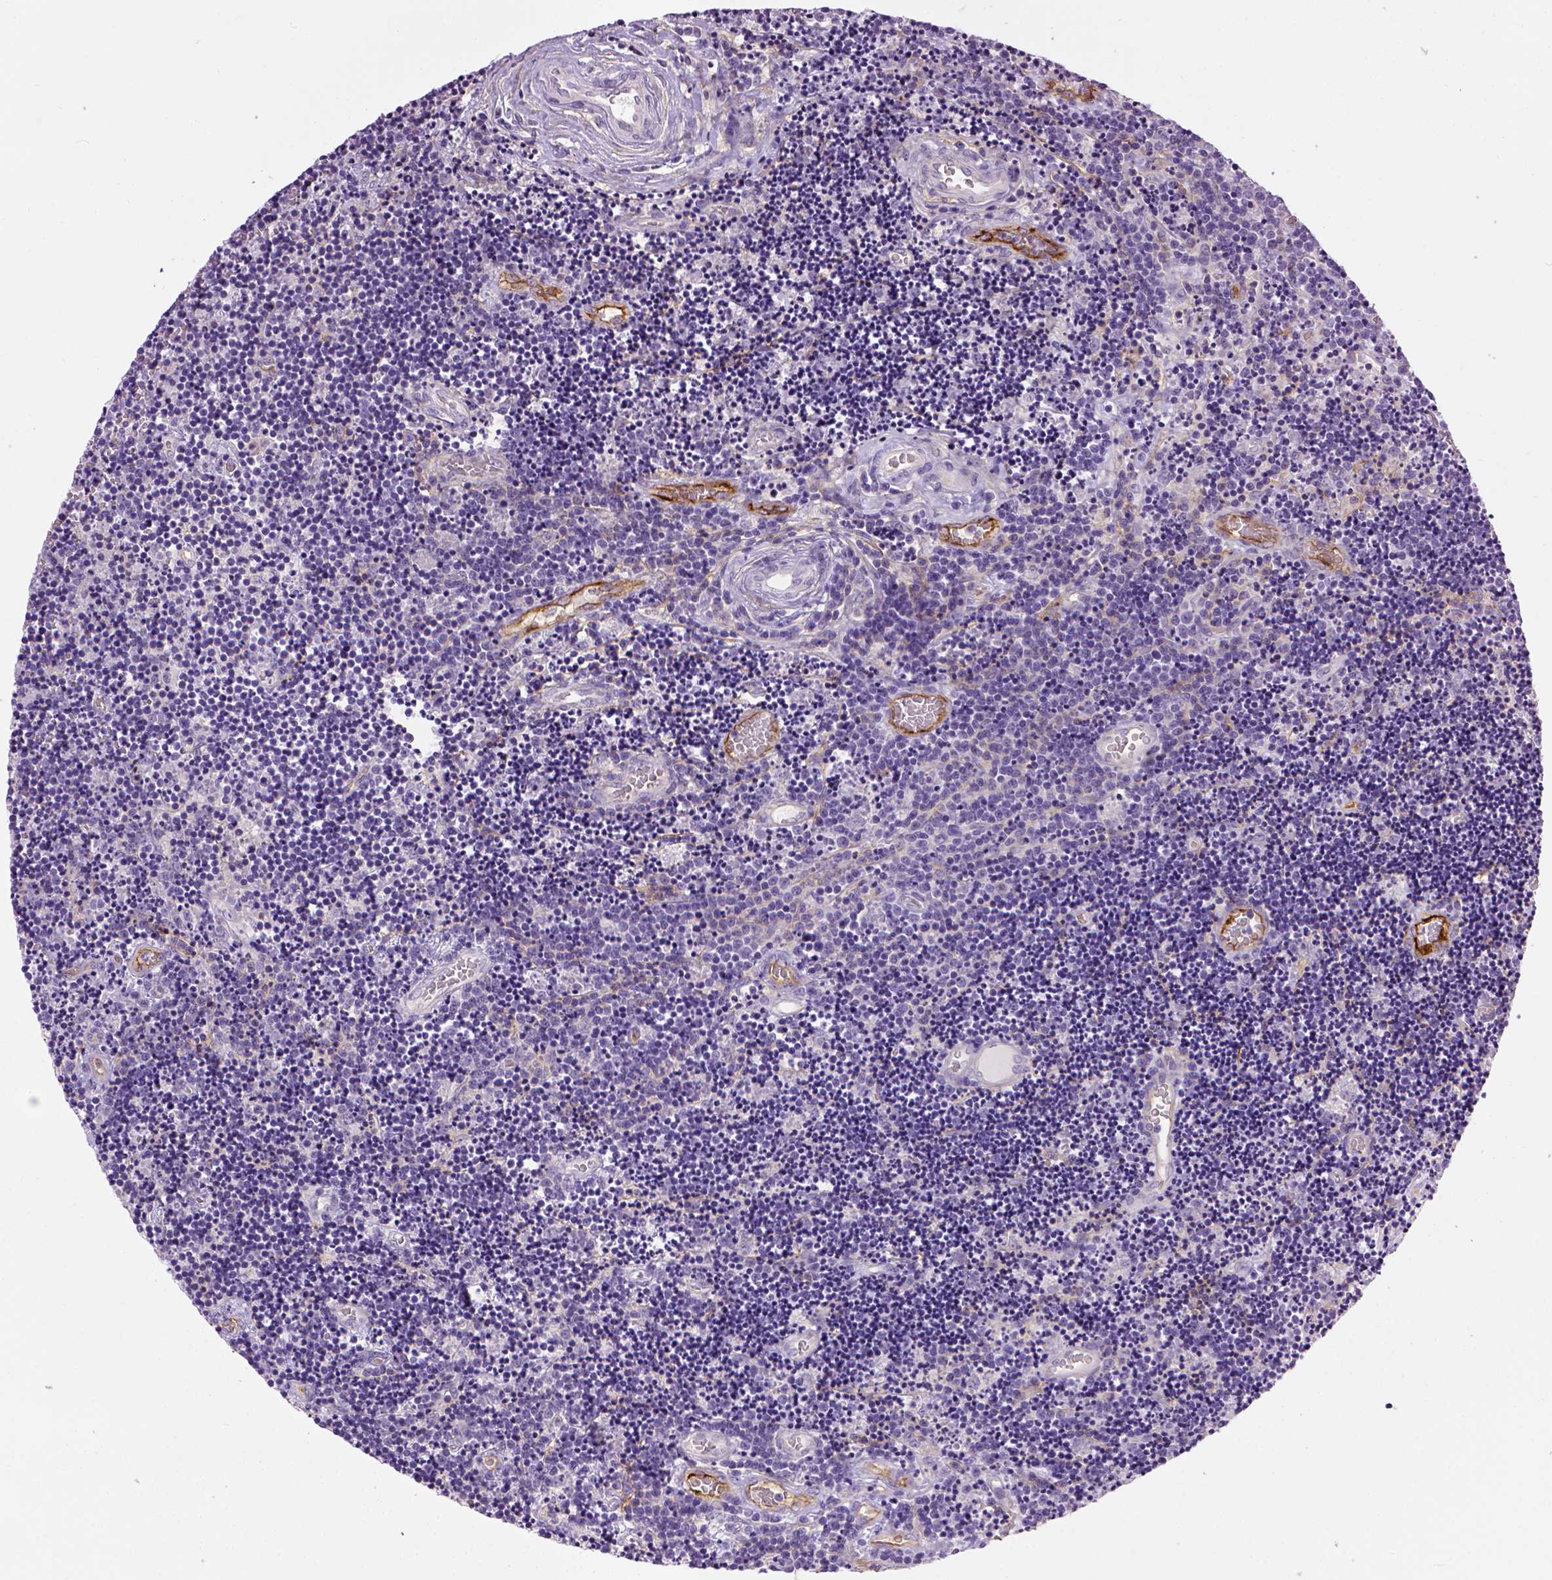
{"staining": {"intensity": "negative", "quantity": "none", "location": "none"}, "tissue": "lymphoma", "cell_type": "Tumor cells", "image_type": "cancer", "snomed": [{"axis": "morphology", "description": "Malignant lymphoma, non-Hodgkin's type, Low grade"}, {"axis": "topography", "description": "Brain"}], "caption": "Histopathology image shows no protein positivity in tumor cells of malignant lymphoma, non-Hodgkin's type (low-grade) tissue.", "gene": "ENG", "patient": {"sex": "female", "age": 66}}